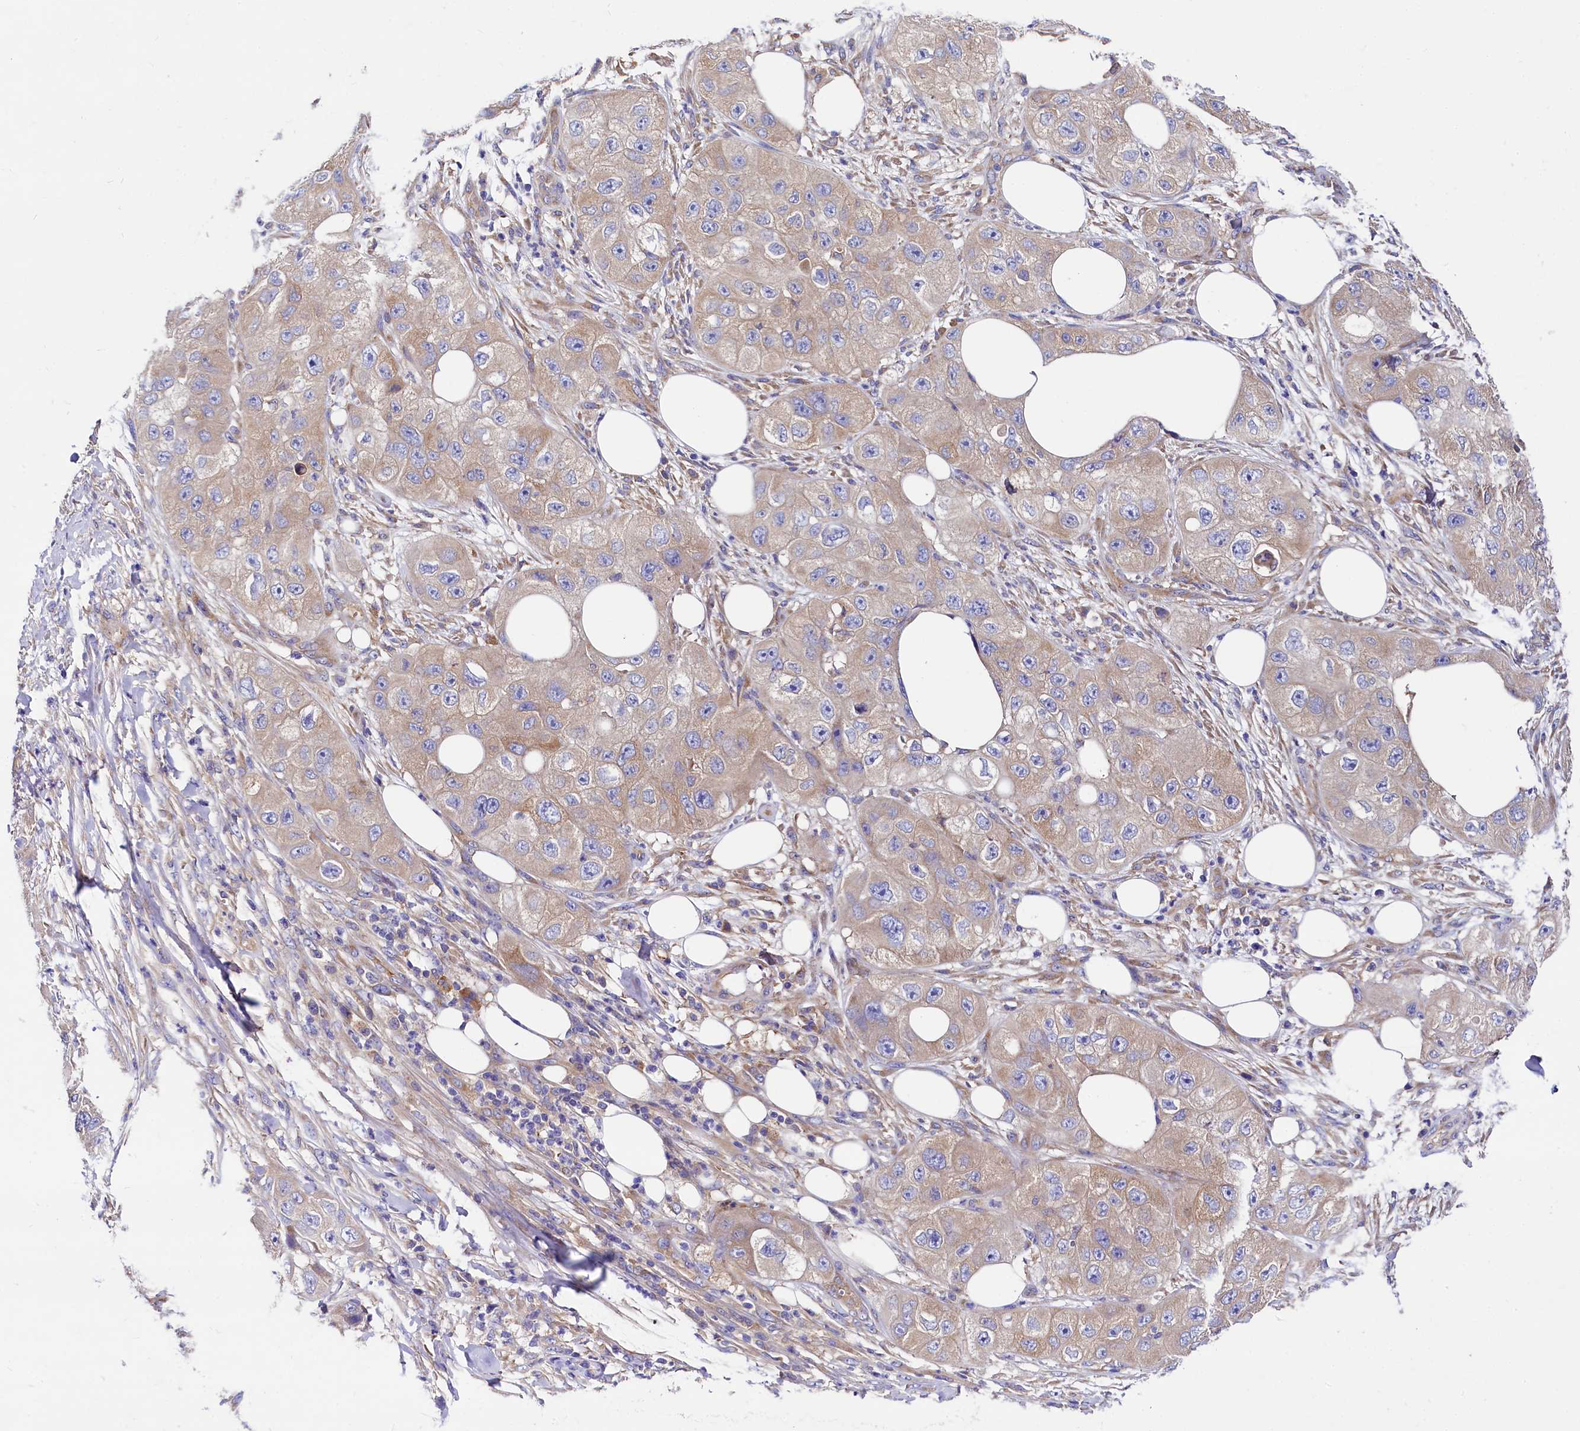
{"staining": {"intensity": "weak", "quantity": ">75%", "location": "cytoplasmic/membranous"}, "tissue": "skin cancer", "cell_type": "Tumor cells", "image_type": "cancer", "snomed": [{"axis": "morphology", "description": "Squamous cell carcinoma, NOS"}, {"axis": "topography", "description": "Skin"}, {"axis": "topography", "description": "Subcutis"}], "caption": "Protein positivity by immunohistochemistry shows weak cytoplasmic/membranous expression in approximately >75% of tumor cells in squamous cell carcinoma (skin).", "gene": "QARS1", "patient": {"sex": "male", "age": 73}}